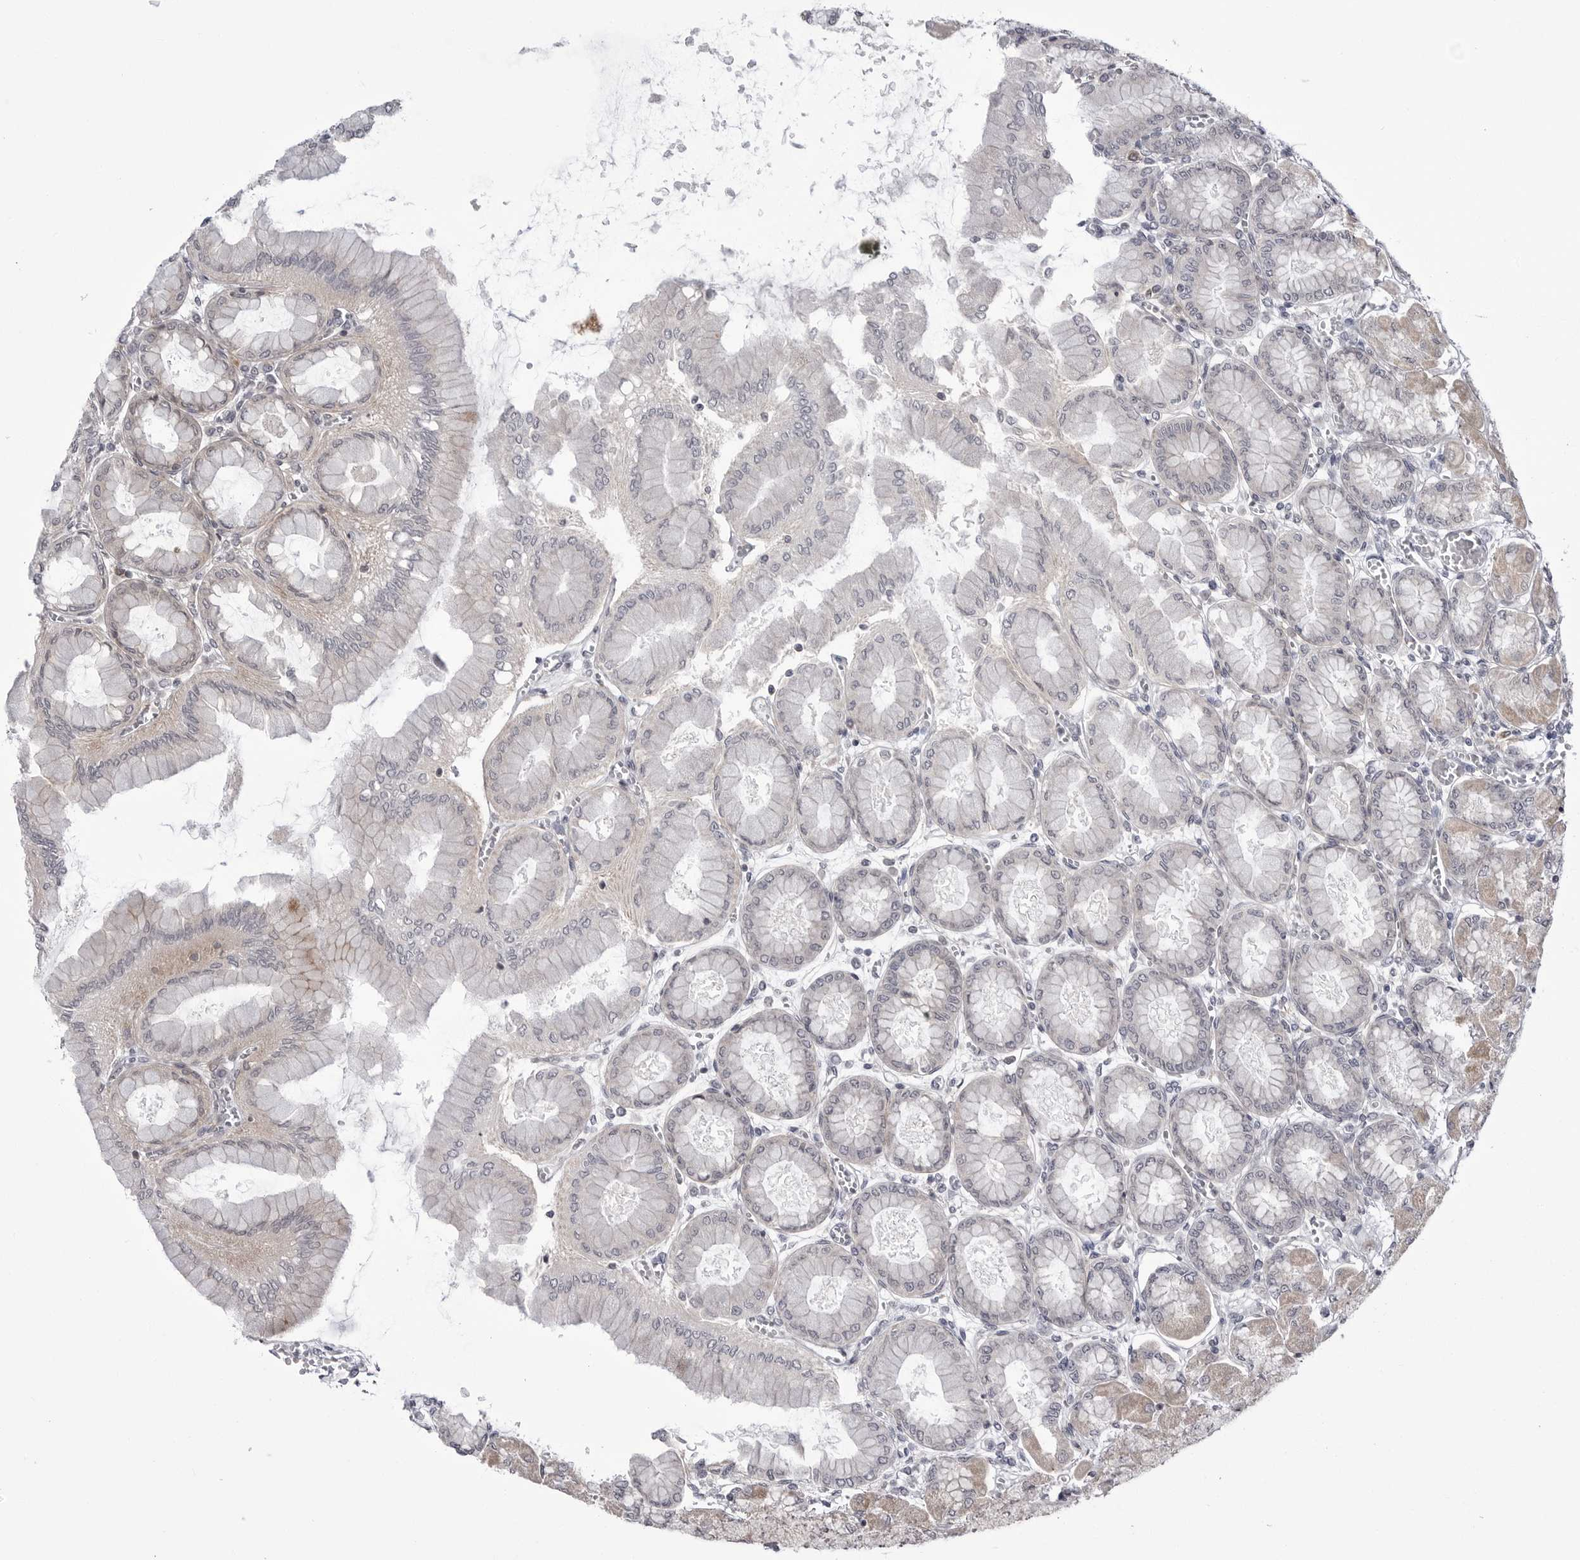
{"staining": {"intensity": "moderate", "quantity": "25%-75%", "location": "cytoplasmic/membranous"}, "tissue": "stomach", "cell_type": "Glandular cells", "image_type": "normal", "snomed": [{"axis": "morphology", "description": "Normal tissue, NOS"}, {"axis": "topography", "description": "Stomach, upper"}], "caption": "The immunohistochemical stain shows moderate cytoplasmic/membranous expression in glandular cells of benign stomach.", "gene": "CCDC18", "patient": {"sex": "female", "age": 56}}